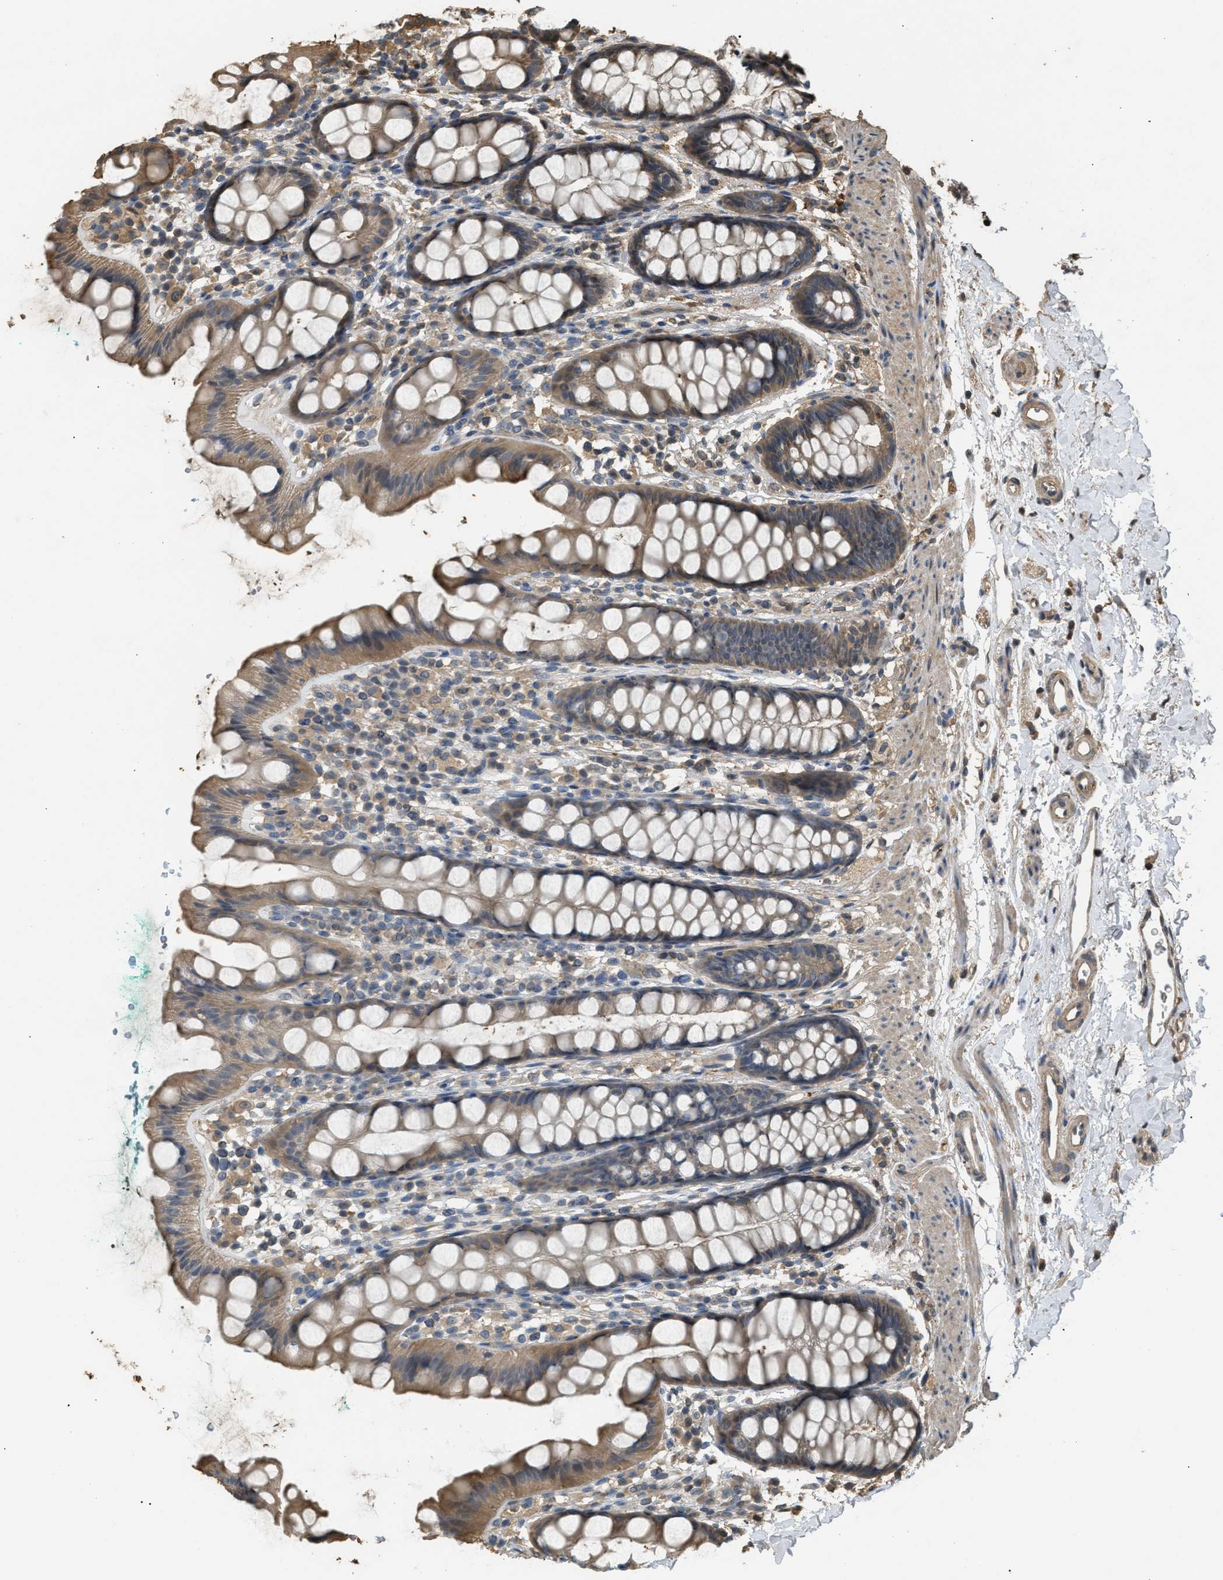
{"staining": {"intensity": "weak", "quantity": ">75%", "location": "cytoplasmic/membranous"}, "tissue": "rectum", "cell_type": "Glandular cells", "image_type": "normal", "snomed": [{"axis": "morphology", "description": "Normal tissue, NOS"}, {"axis": "topography", "description": "Rectum"}], "caption": "Weak cytoplasmic/membranous staining is appreciated in about >75% of glandular cells in unremarkable rectum. The protein of interest is shown in brown color, while the nuclei are stained blue.", "gene": "ARHGDIA", "patient": {"sex": "female", "age": 65}}